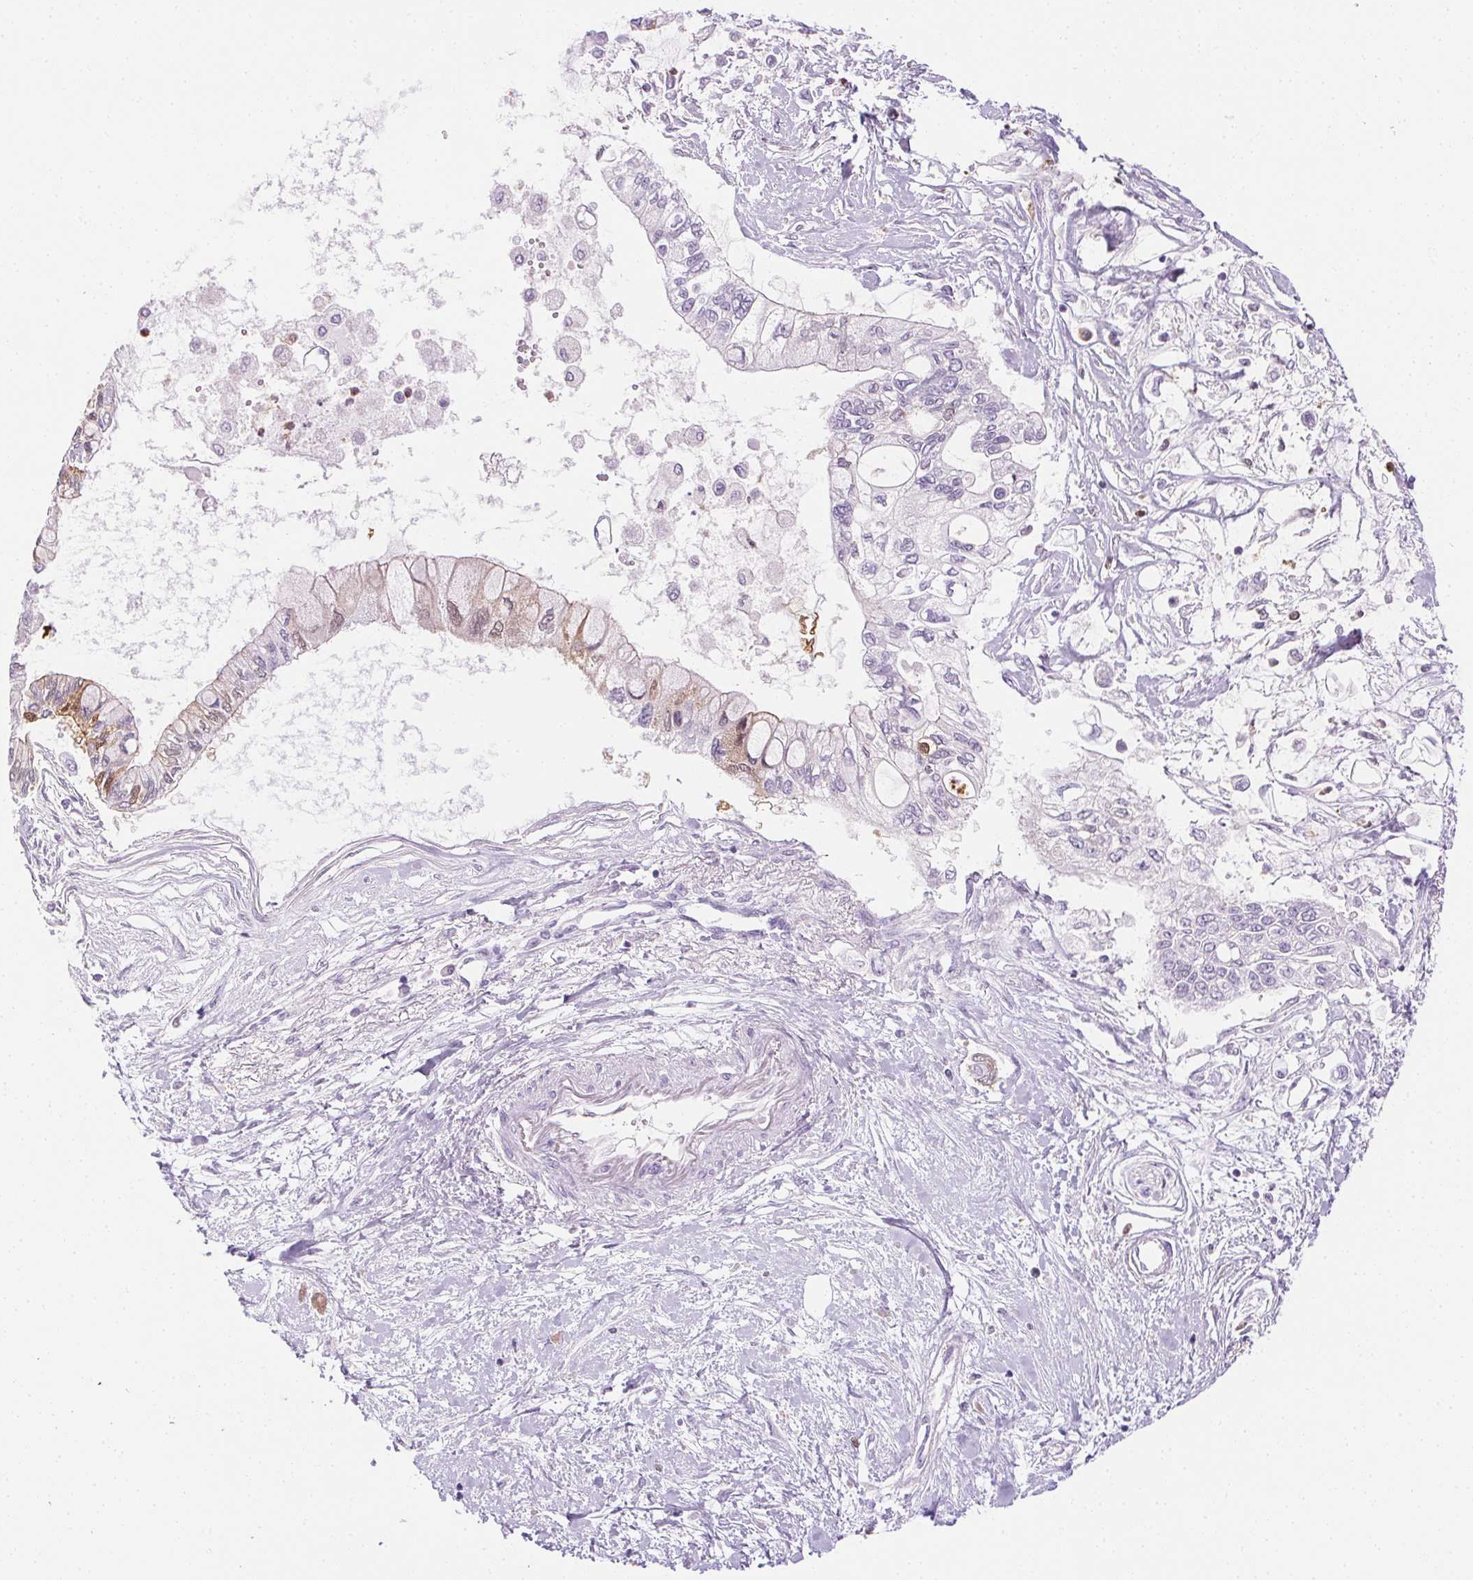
{"staining": {"intensity": "weak", "quantity": "<25%", "location": "cytoplasmic/membranous"}, "tissue": "pancreatic cancer", "cell_type": "Tumor cells", "image_type": "cancer", "snomed": [{"axis": "morphology", "description": "Adenocarcinoma, NOS"}, {"axis": "topography", "description": "Pancreas"}], "caption": "Adenocarcinoma (pancreatic) stained for a protein using IHC shows no staining tumor cells.", "gene": "TMEM45A", "patient": {"sex": "female", "age": 77}}